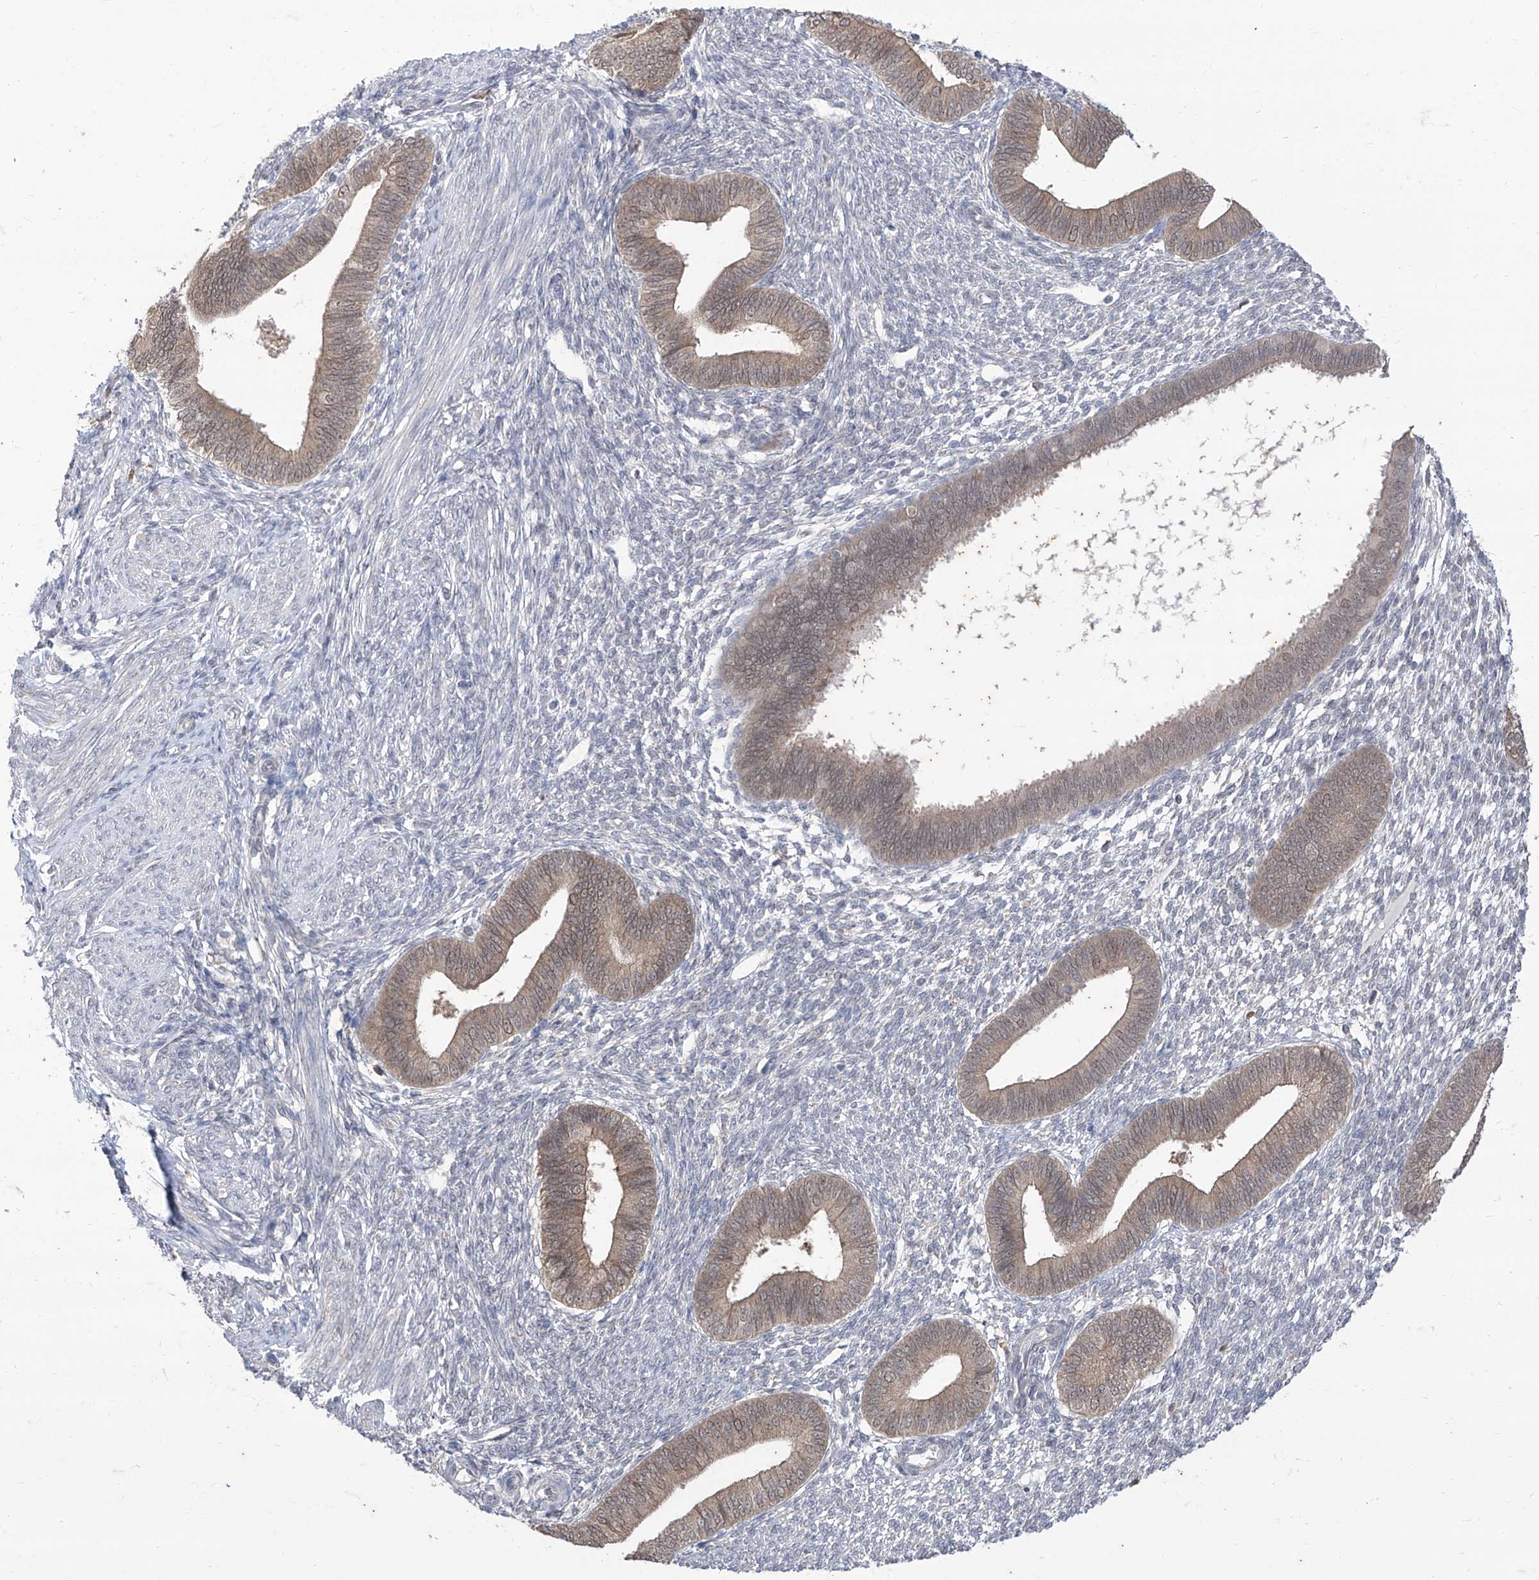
{"staining": {"intensity": "negative", "quantity": "none", "location": "none"}, "tissue": "endometrium", "cell_type": "Cells in endometrial stroma", "image_type": "normal", "snomed": [{"axis": "morphology", "description": "Normal tissue, NOS"}, {"axis": "topography", "description": "Endometrium"}], "caption": "The photomicrograph demonstrates no staining of cells in endometrial stroma in benign endometrium. (Stains: DAB (3,3'-diaminobenzidine) immunohistochemistry with hematoxylin counter stain, Microscopy: brightfield microscopy at high magnification).", "gene": "BROX", "patient": {"sex": "female", "age": 46}}